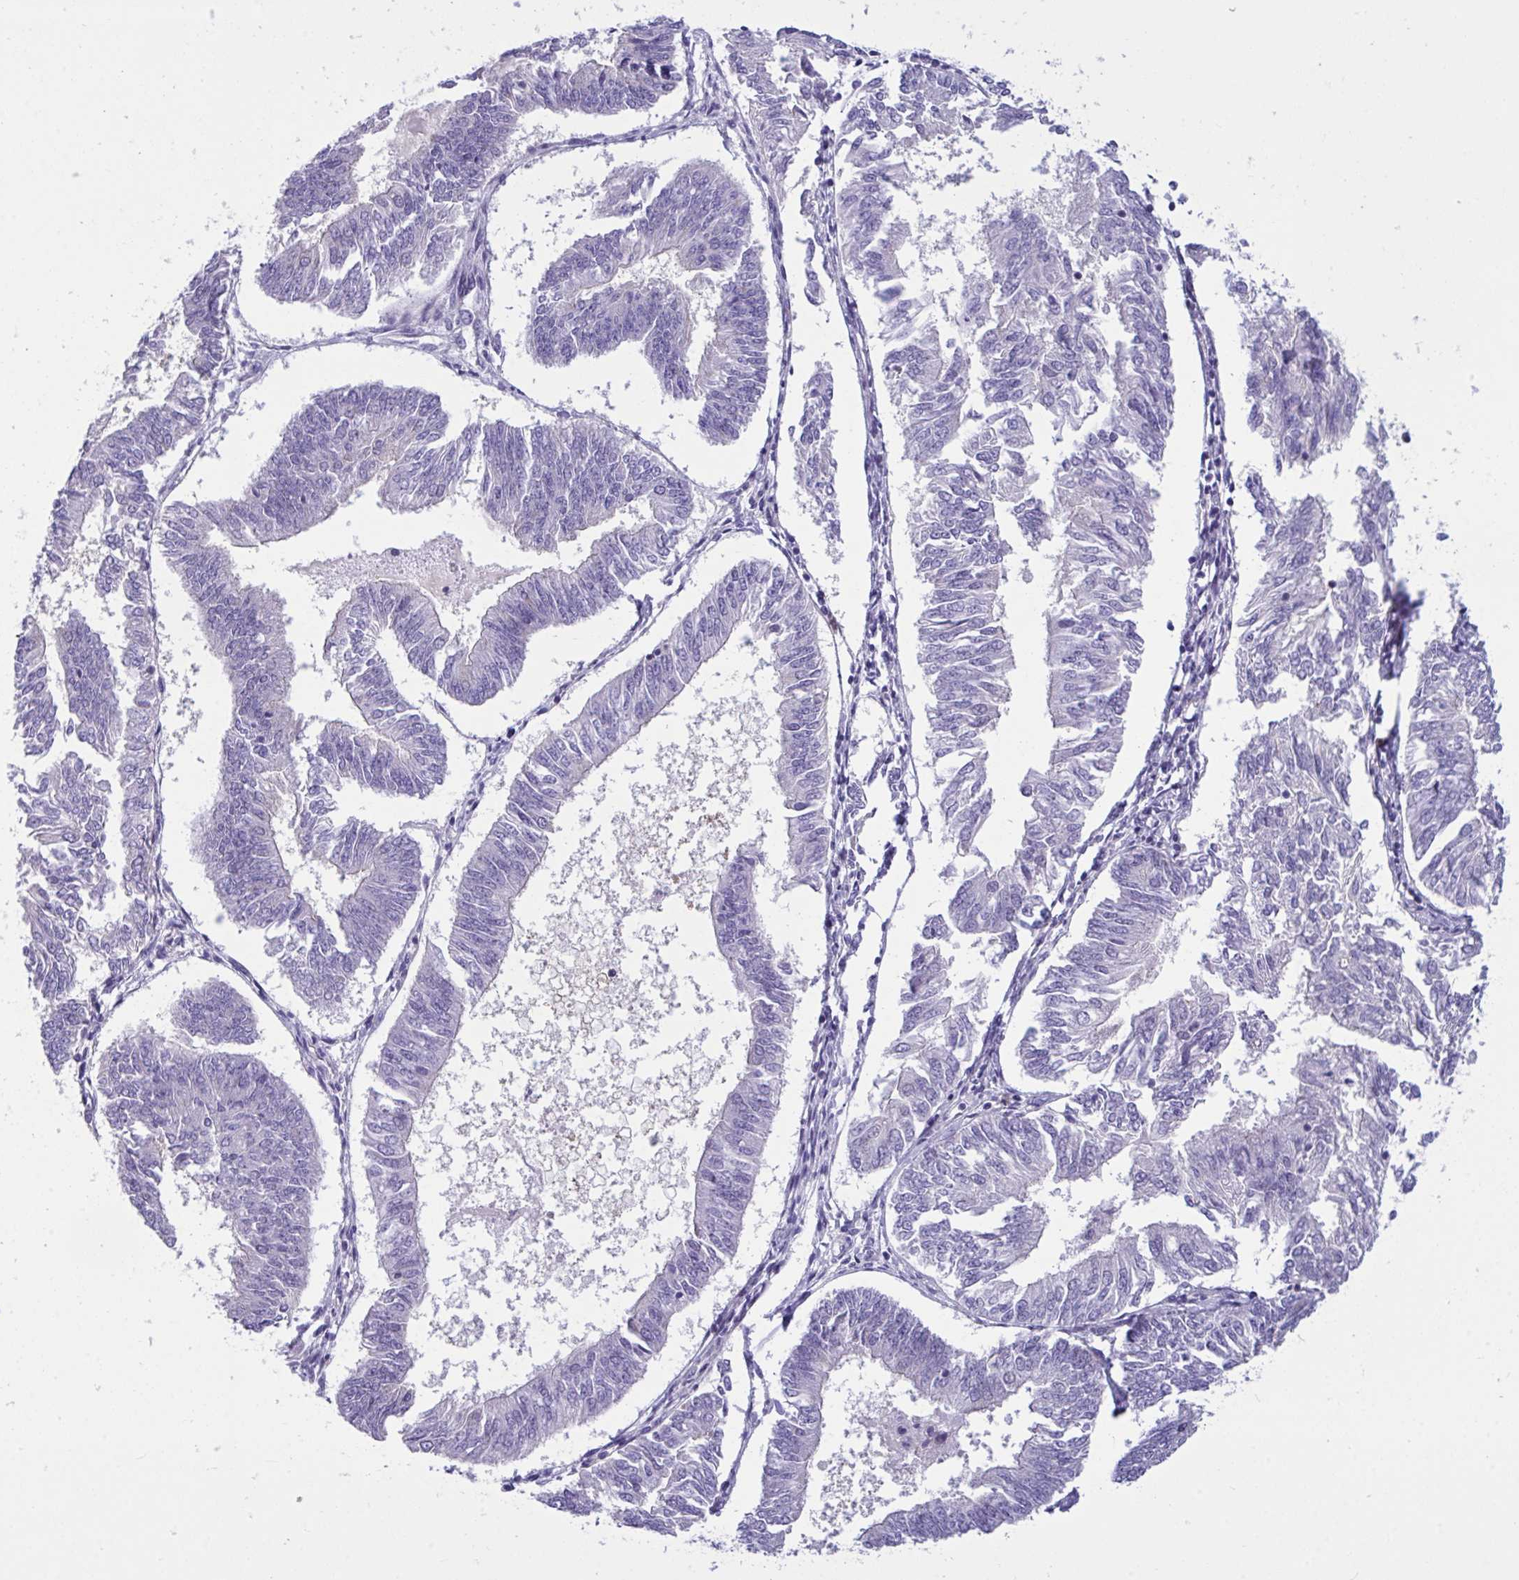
{"staining": {"intensity": "negative", "quantity": "none", "location": "none"}, "tissue": "endometrial cancer", "cell_type": "Tumor cells", "image_type": "cancer", "snomed": [{"axis": "morphology", "description": "Adenocarcinoma, NOS"}, {"axis": "topography", "description": "Endometrium"}], "caption": "Immunohistochemical staining of human adenocarcinoma (endometrial) shows no significant expression in tumor cells.", "gene": "WDR97", "patient": {"sex": "female", "age": 58}}